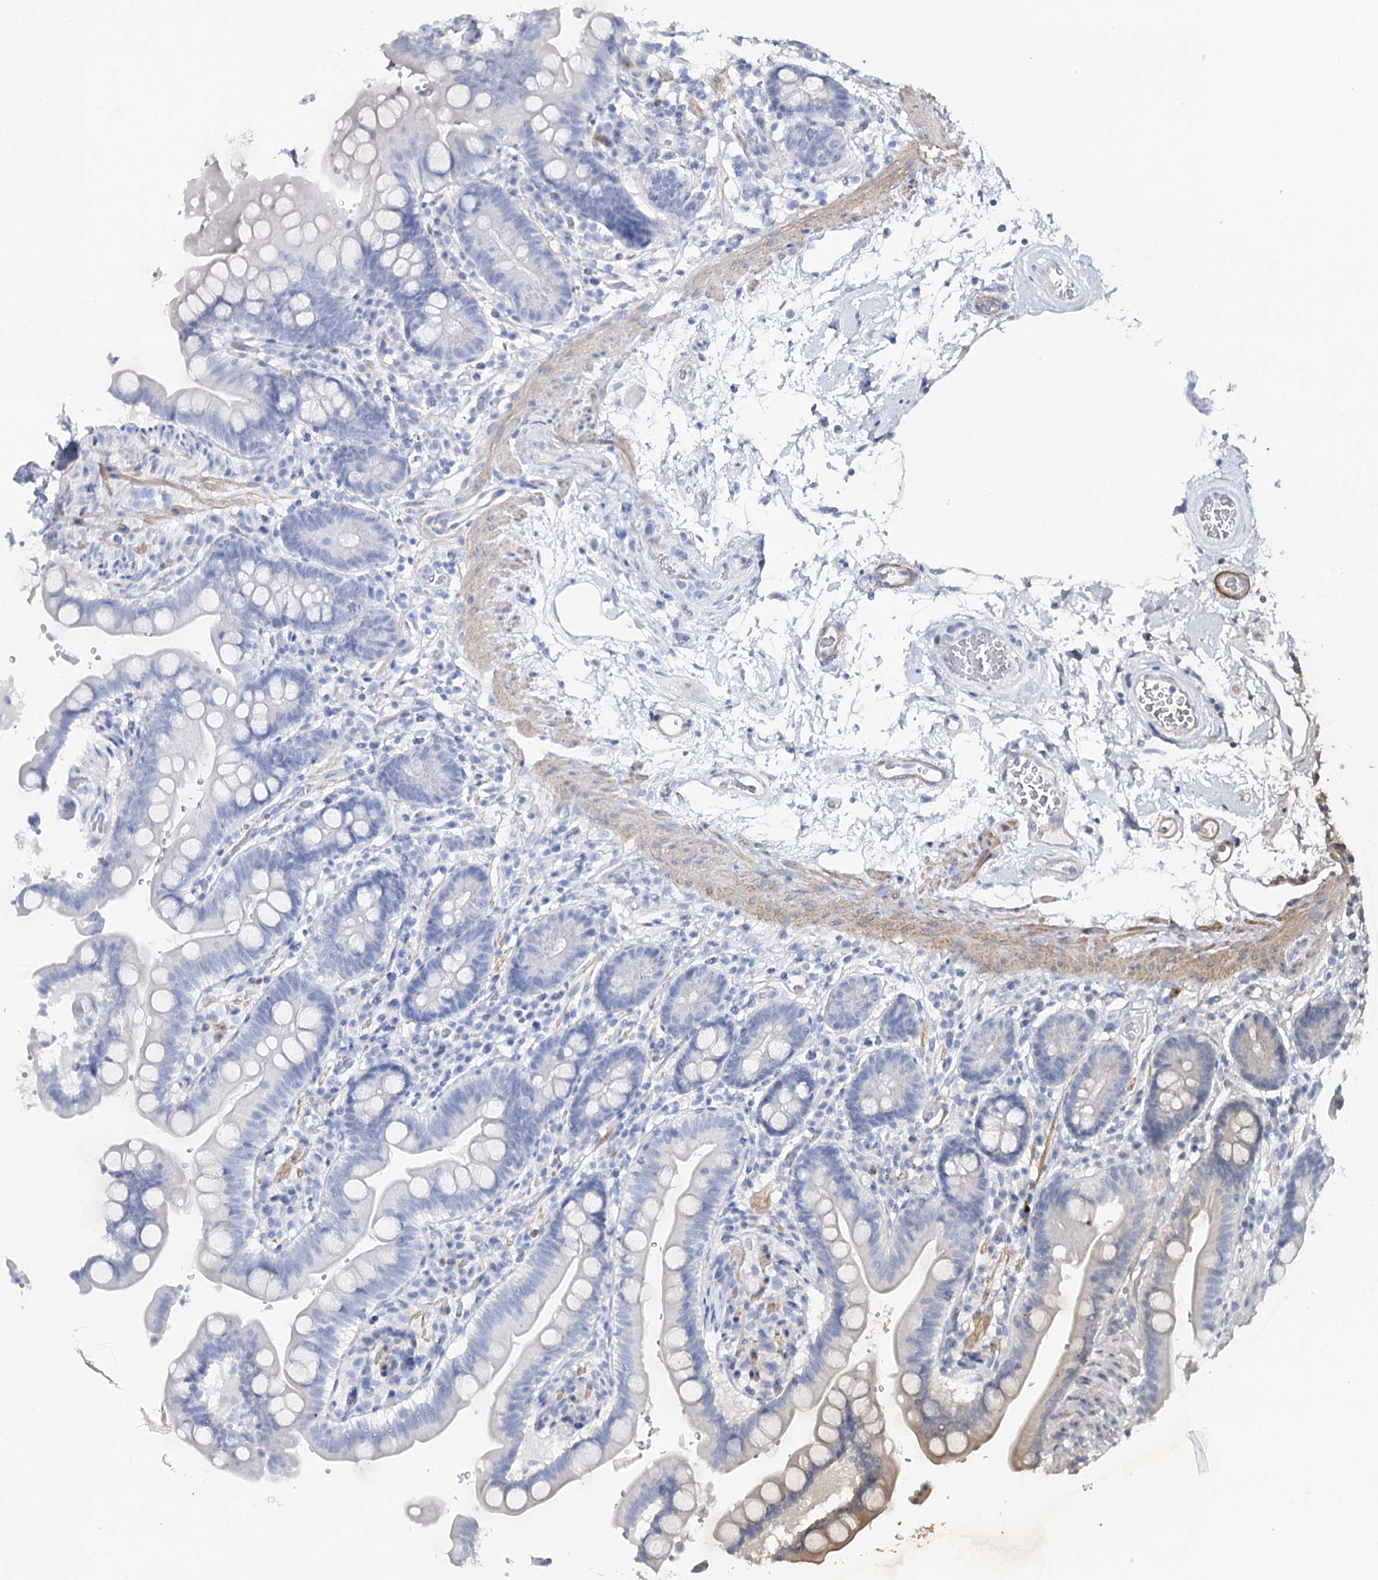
{"staining": {"intensity": "negative", "quantity": "none", "location": "none"}, "tissue": "colon", "cell_type": "Endothelial cells", "image_type": "normal", "snomed": [{"axis": "morphology", "description": "Normal tissue, NOS"}, {"axis": "topography", "description": "Smooth muscle"}, {"axis": "topography", "description": "Colon"}], "caption": "Colon stained for a protein using immunohistochemistry (IHC) exhibits no staining endothelial cells.", "gene": "CSN3", "patient": {"sex": "male", "age": 73}}